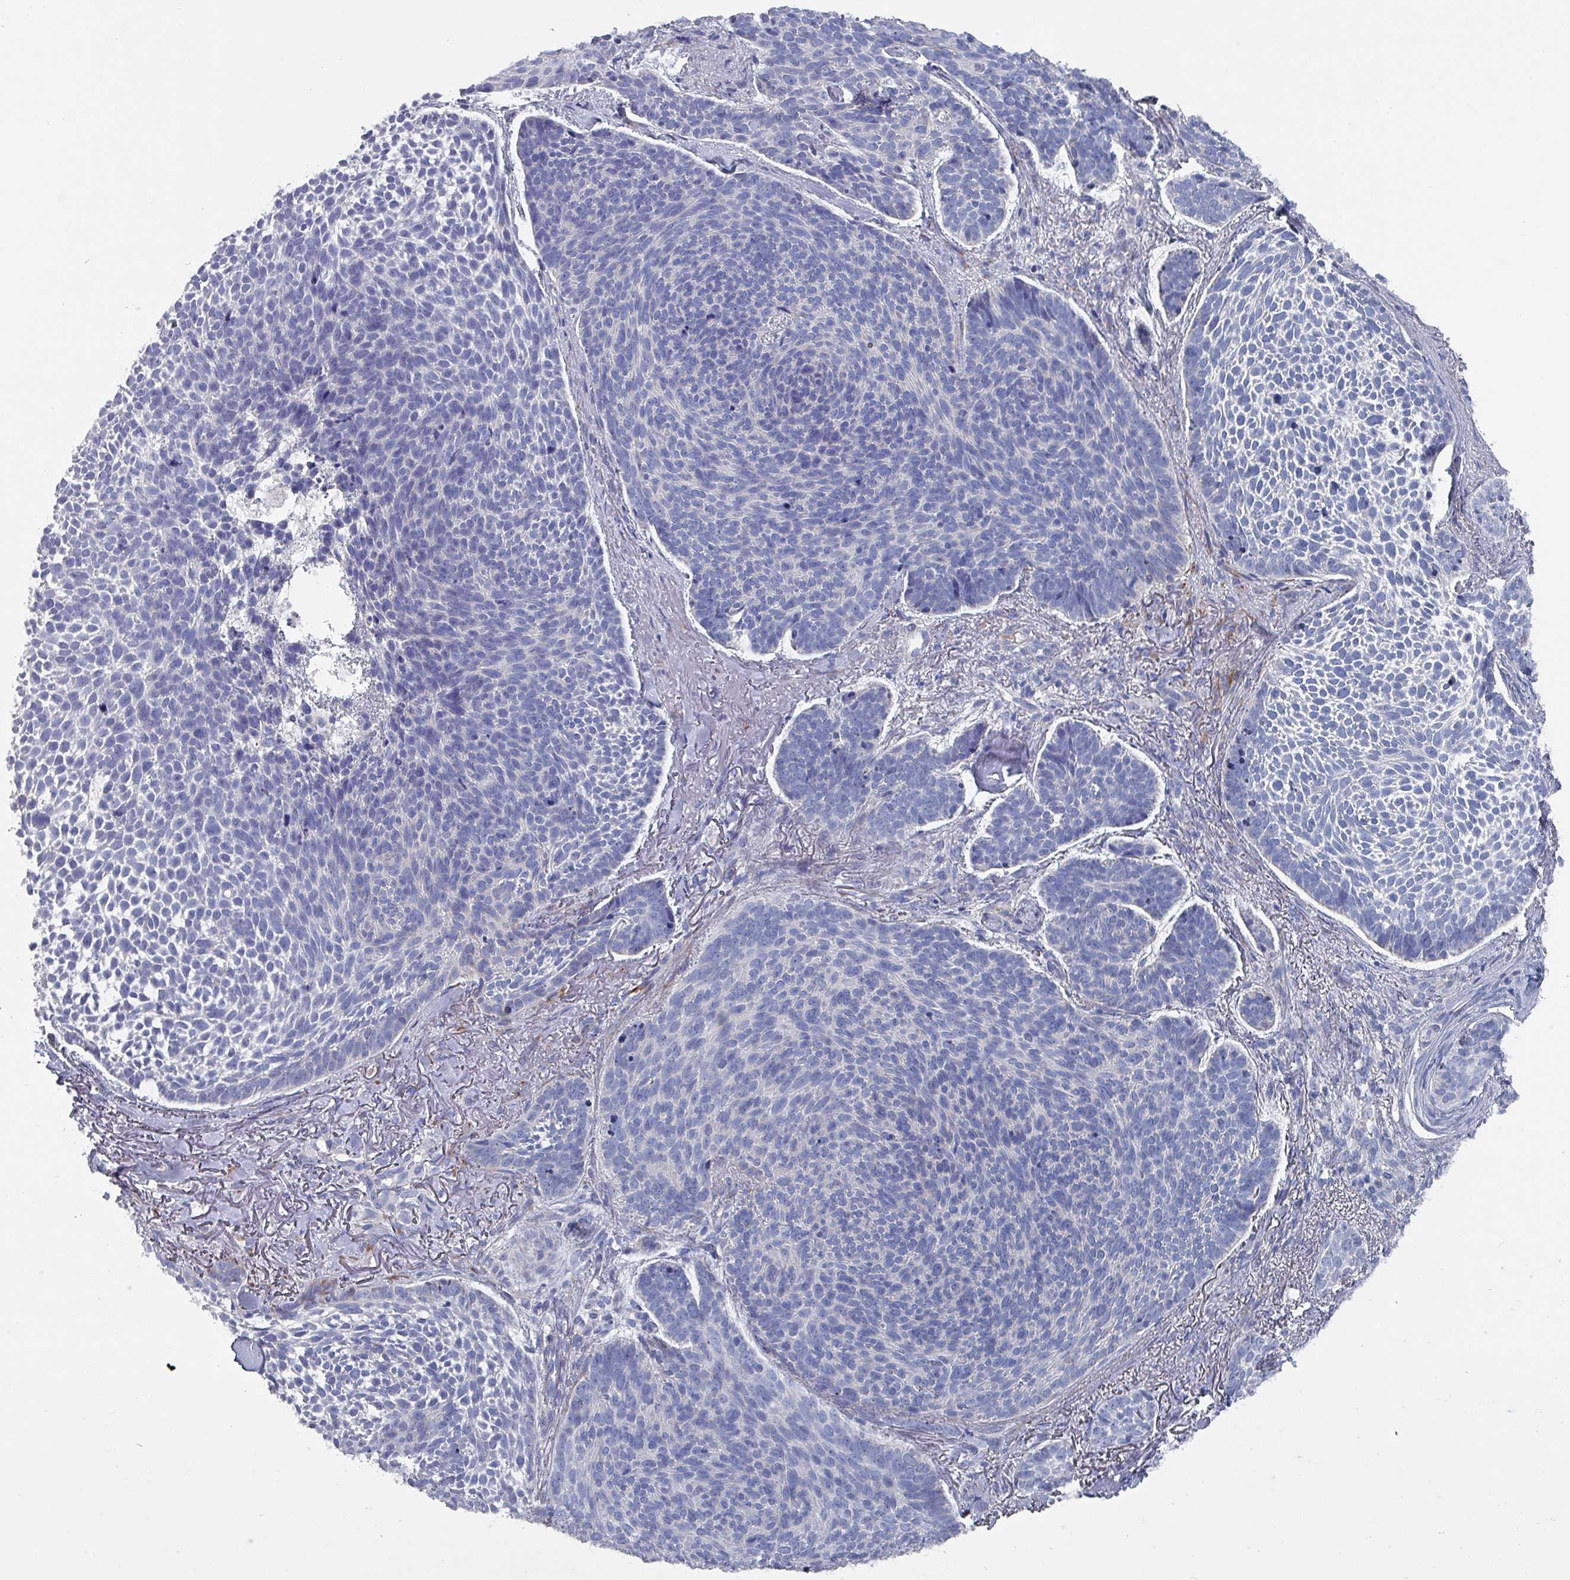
{"staining": {"intensity": "negative", "quantity": "none", "location": "none"}, "tissue": "skin cancer", "cell_type": "Tumor cells", "image_type": "cancer", "snomed": [{"axis": "morphology", "description": "Basal cell carcinoma"}, {"axis": "topography", "description": "Skin"}], "caption": "There is no significant staining in tumor cells of skin cancer.", "gene": "DRD5", "patient": {"sex": "male", "age": 70}}